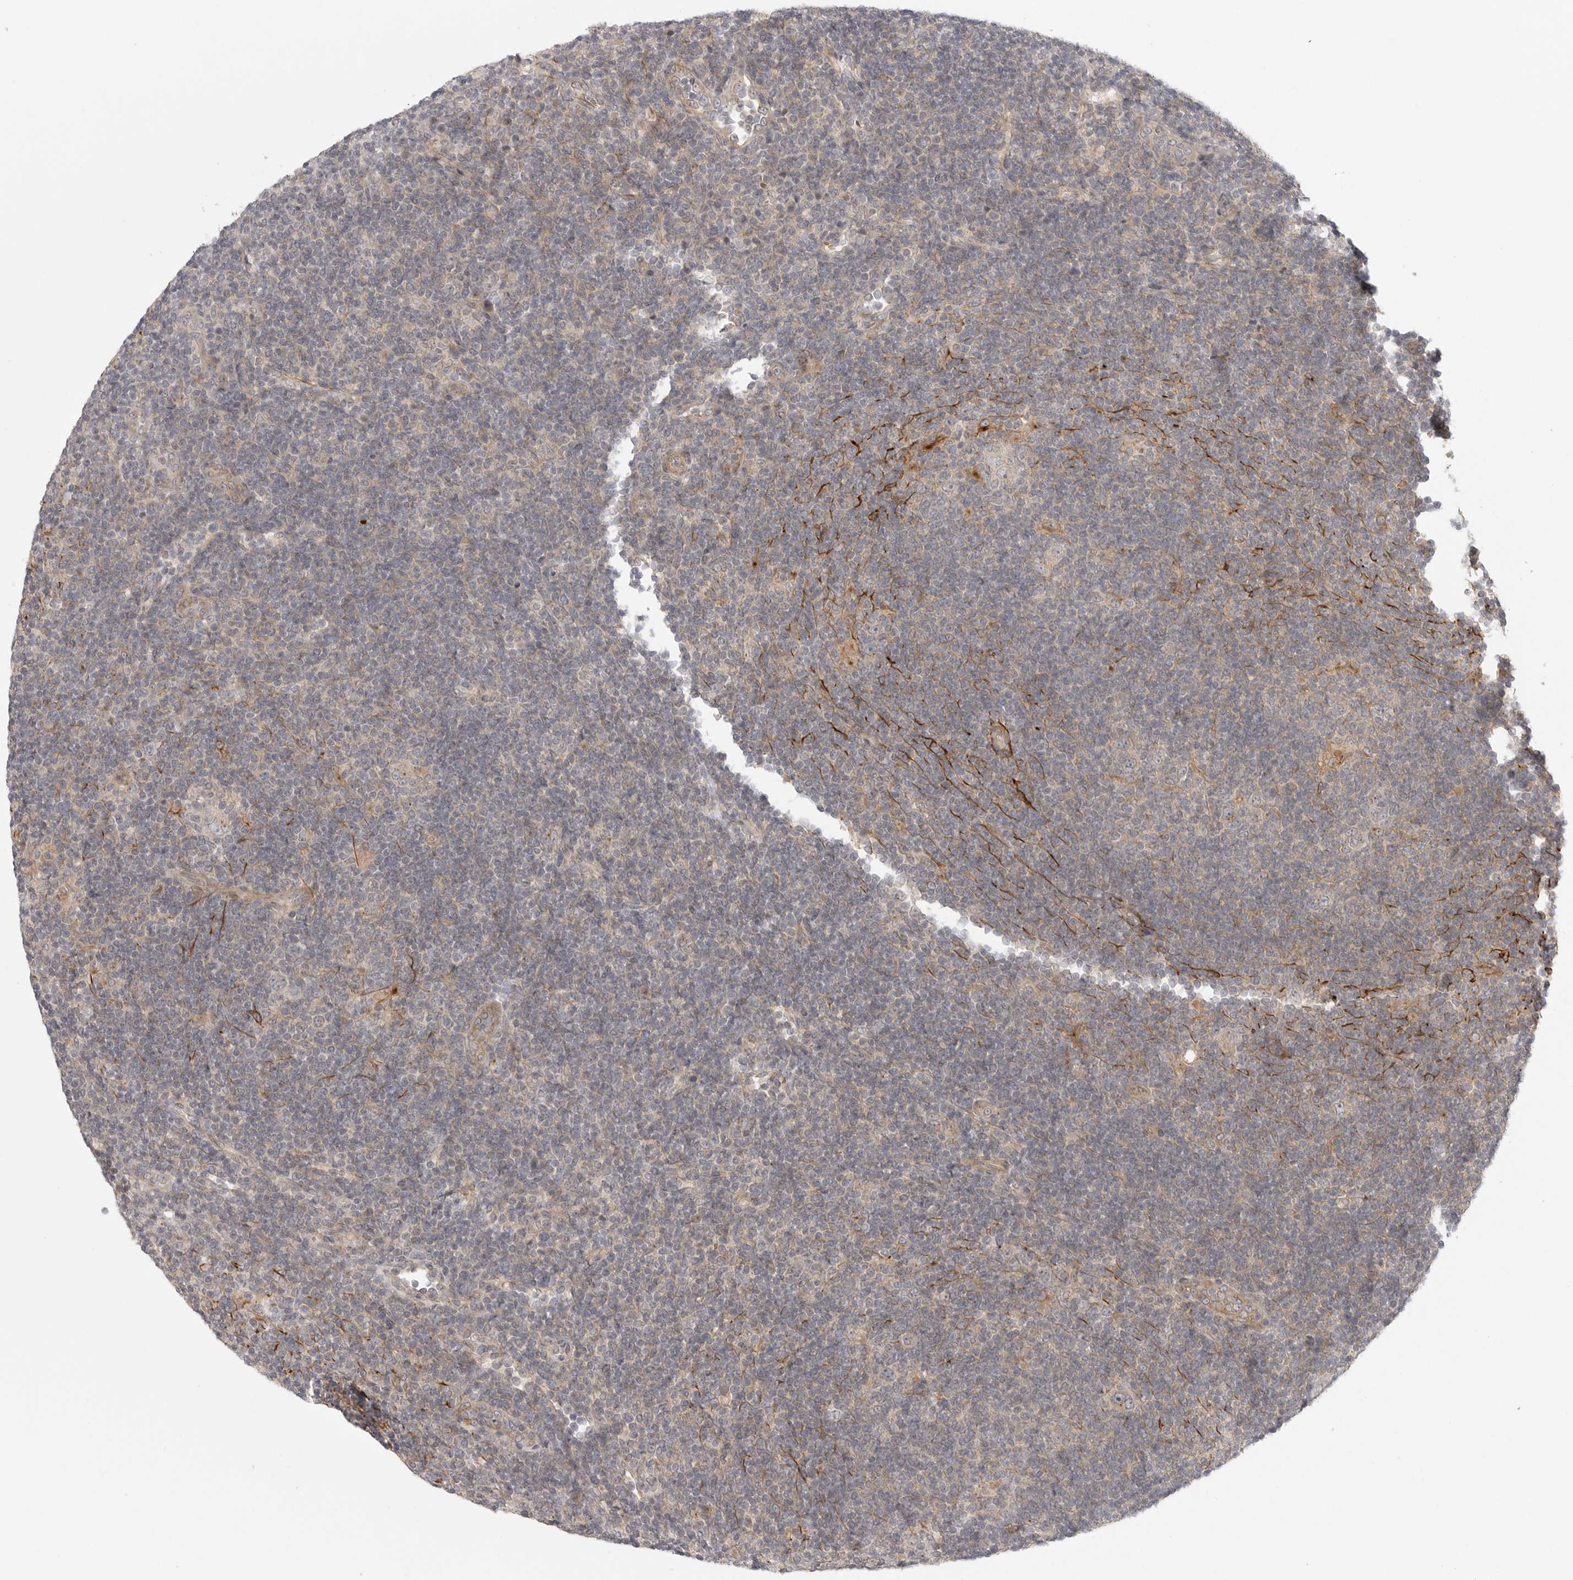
{"staining": {"intensity": "negative", "quantity": "none", "location": "none"}, "tissue": "lymphoma", "cell_type": "Tumor cells", "image_type": "cancer", "snomed": [{"axis": "morphology", "description": "Hodgkin's disease, NOS"}, {"axis": "topography", "description": "Lymph node"}], "caption": "Tumor cells show no significant protein expression in Hodgkin's disease.", "gene": "CCPG1", "patient": {"sex": "female", "age": 57}}